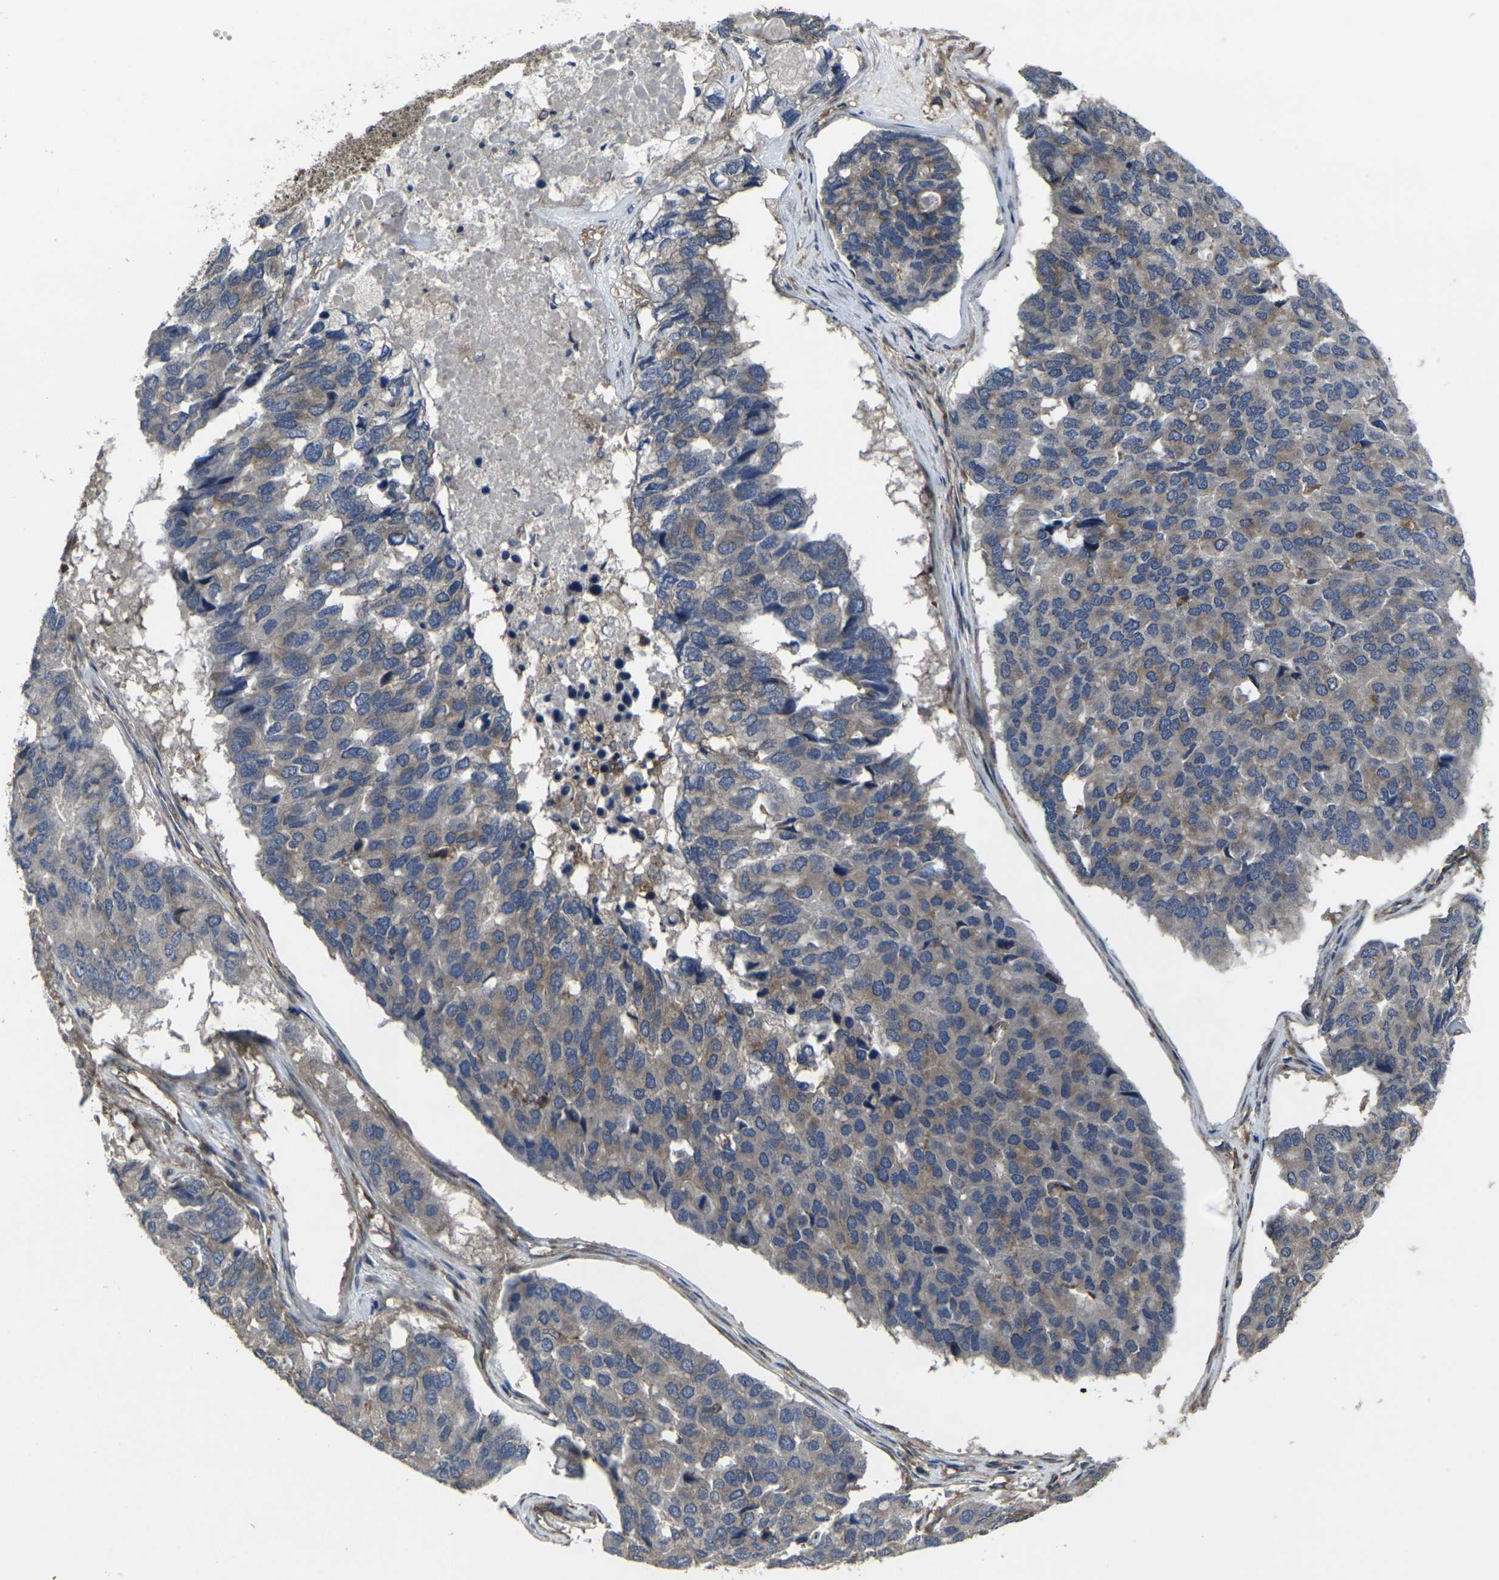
{"staining": {"intensity": "weak", "quantity": ">75%", "location": "cytoplasmic/membranous"}, "tissue": "pancreatic cancer", "cell_type": "Tumor cells", "image_type": "cancer", "snomed": [{"axis": "morphology", "description": "Adenocarcinoma, NOS"}, {"axis": "topography", "description": "Pancreas"}], "caption": "Adenocarcinoma (pancreatic) was stained to show a protein in brown. There is low levels of weak cytoplasmic/membranous staining in approximately >75% of tumor cells.", "gene": "PRKACB", "patient": {"sex": "male", "age": 50}}